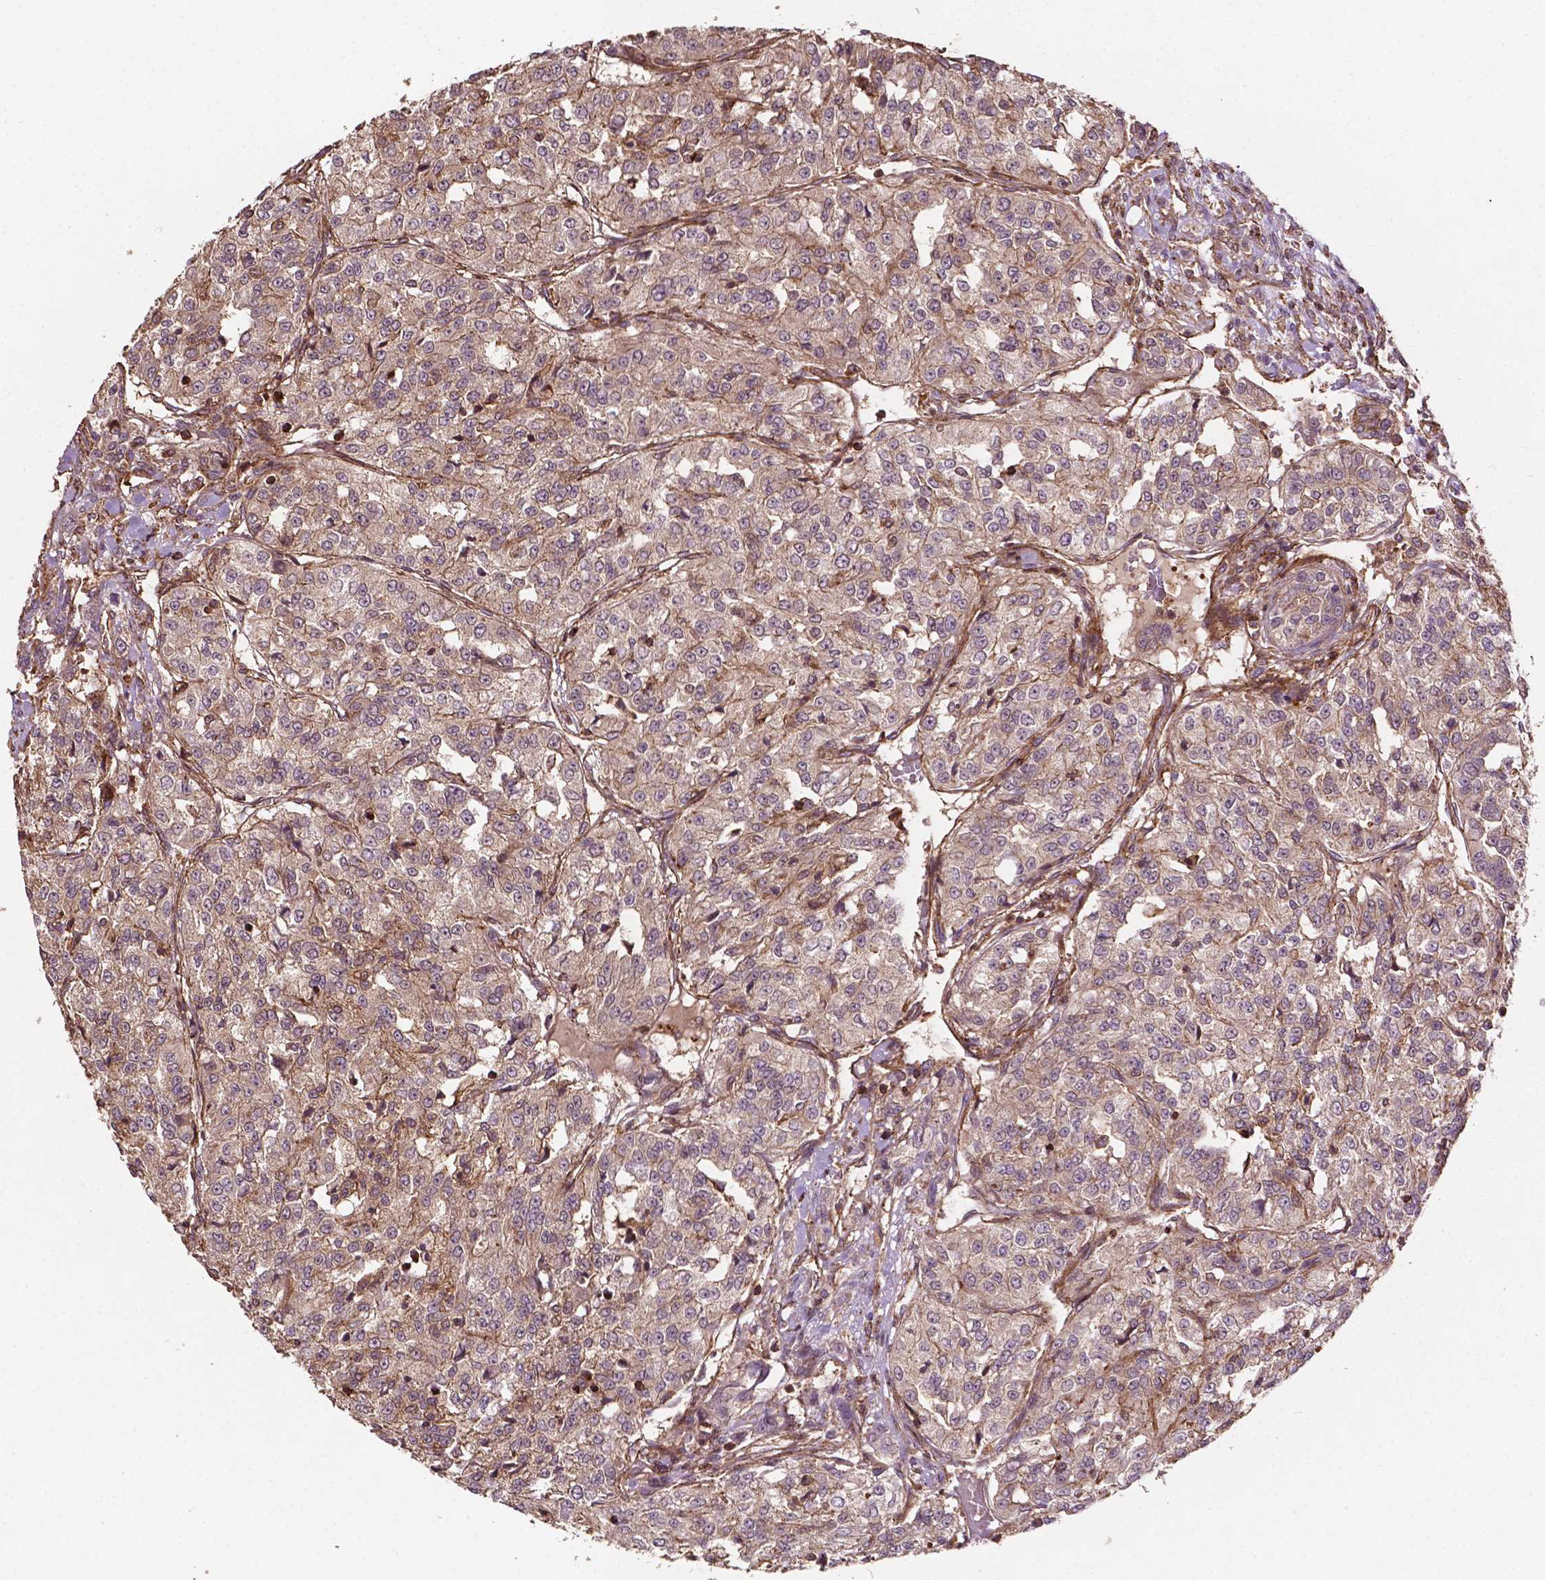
{"staining": {"intensity": "weak", "quantity": ">75%", "location": "cytoplasmic/membranous"}, "tissue": "renal cancer", "cell_type": "Tumor cells", "image_type": "cancer", "snomed": [{"axis": "morphology", "description": "Adenocarcinoma, NOS"}, {"axis": "topography", "description": "Kidney"}], "caption": "Human renal adenocarcinoma stained with a protein marker demonstrates weak staining in tumor cells.", "gene": "ZMYND19", "patient": {"sex": "female", "age": 63}}